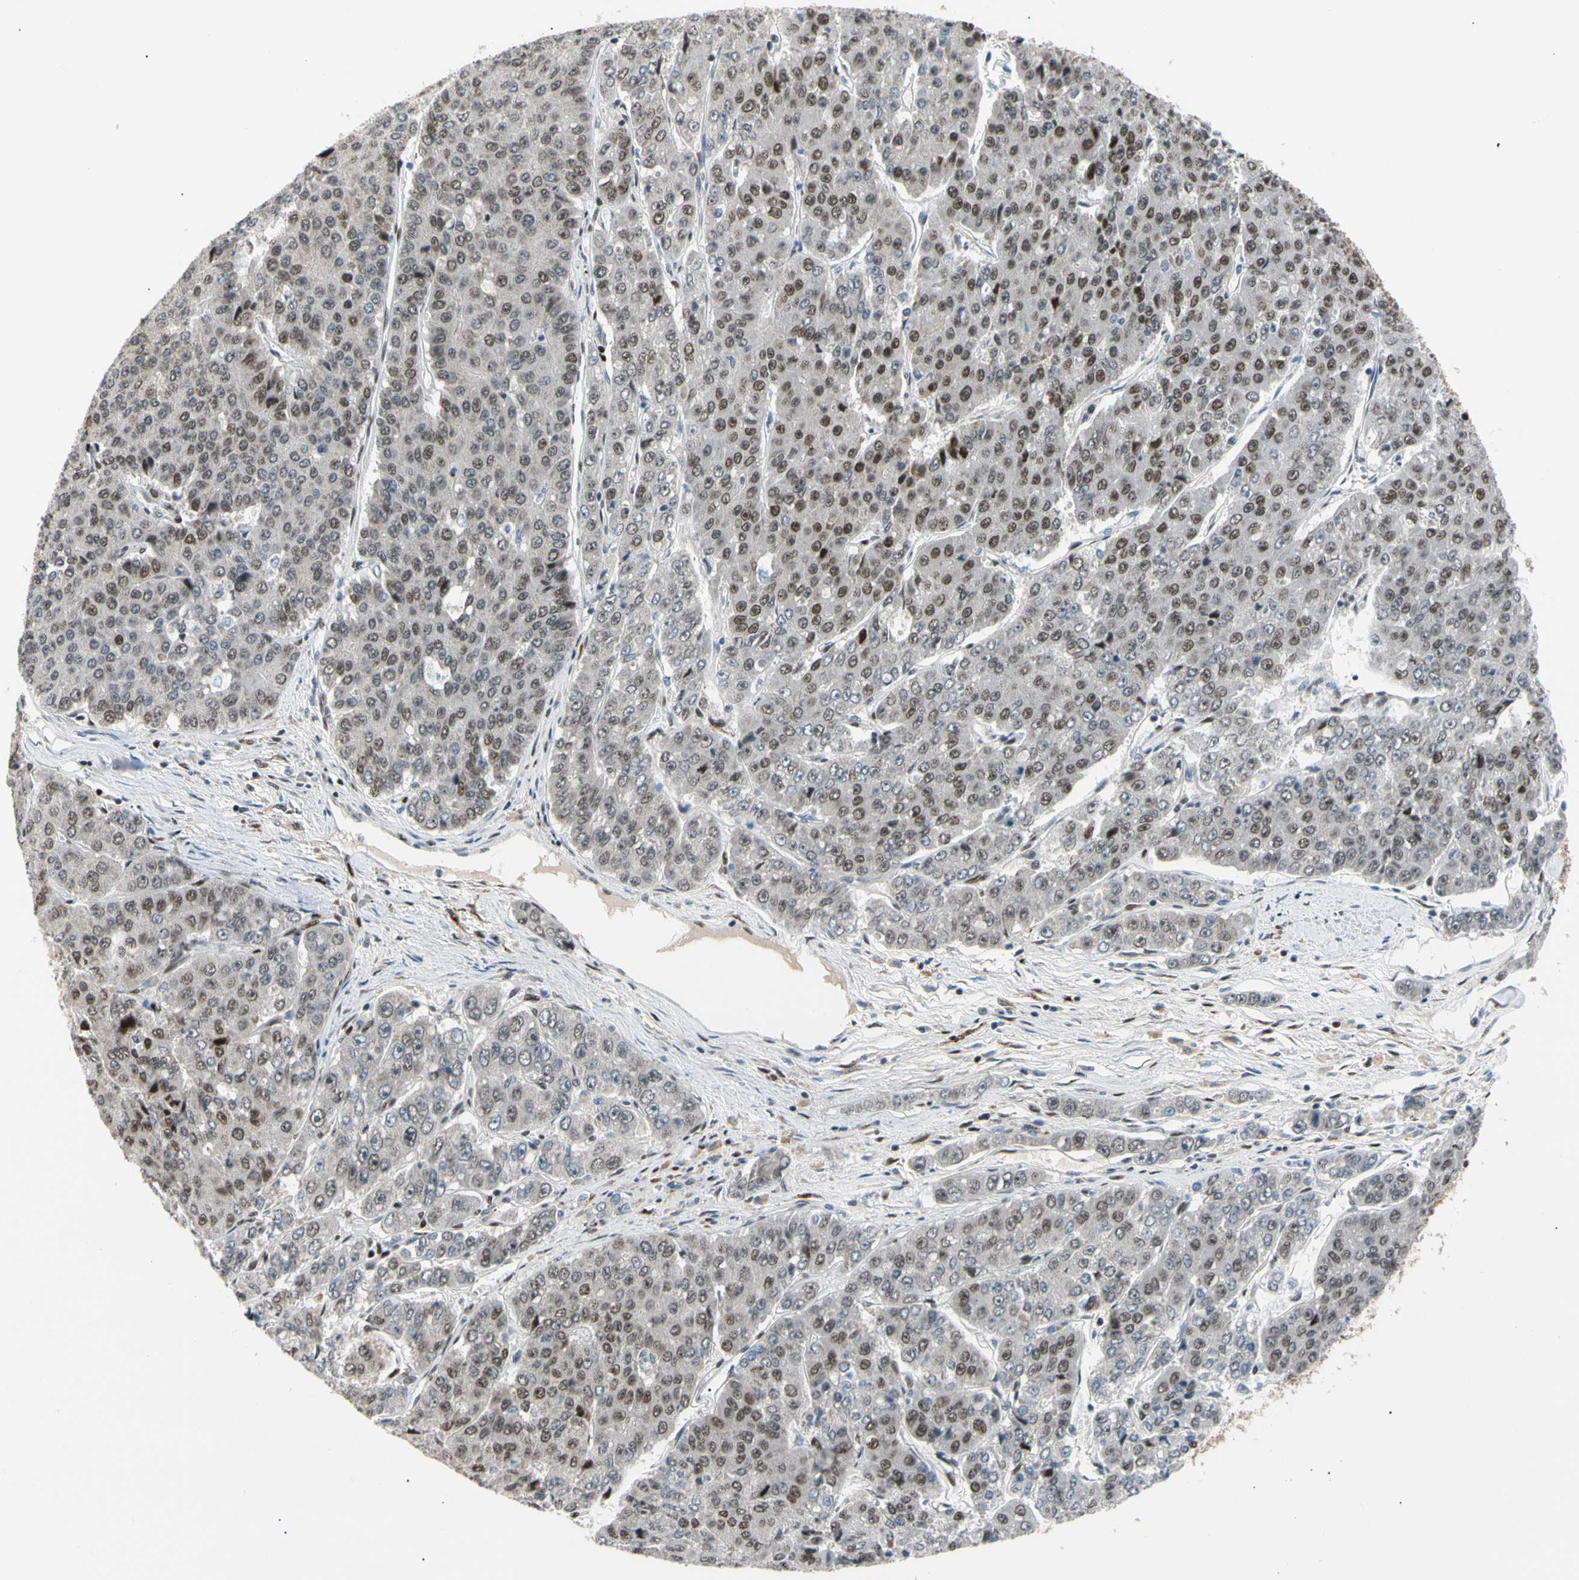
{"staining": {"intensity": "moderate", "quantity": "25%-75%", "location": "nuclear"}, "tissue": "pancreatic cancer", "cell_type": "Tumor cells", "image_type": "cancer", "snomed": [{"axis": "morphology", "description": "Adenocarcinoma, NOS"}, {"axis": "topography", "description": "Pancreas"}], "caption": "A micrograph of adenocarcinoma (pancreatic) stained for a protein displays moderate nuclear brown staining in tumor cells. Using DAB (3,3'-diaminobenzidine) (brown) and hematoxylin (blue) stains, captured at high magnification using brightfield microscopy.", "gene": "E2F1", "patient": {"sex": "male", "age": 50}}